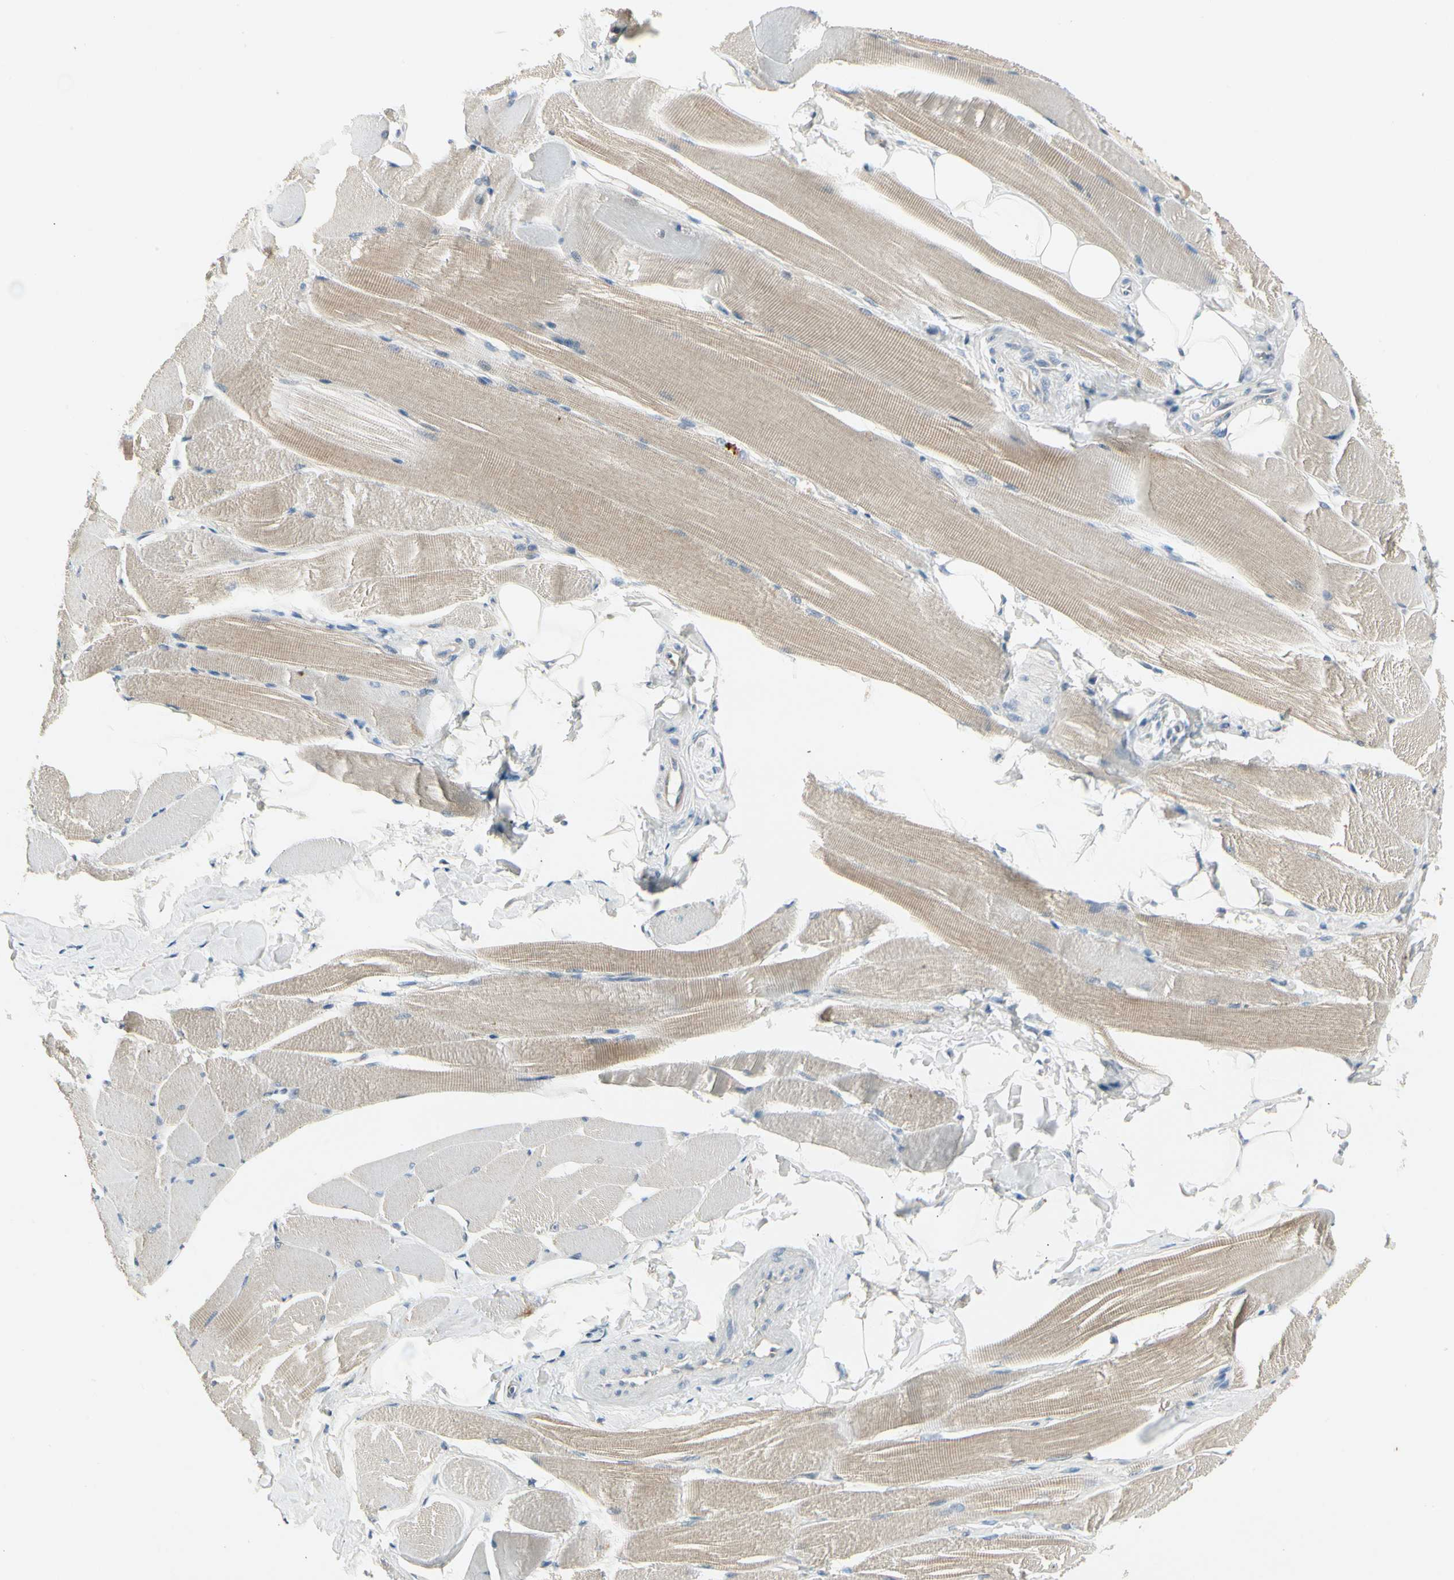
{"staining": {"intensity": "weak", "quantity": "25%-75%", "location": "cytoplasmic/membranous"}, "tissue": "skeletal muscle", "cell_type": "Myocytes", "image_type": "normal", "snomed": [{"axis": "morphology", "description": "Normal tissue, NOS"}, {"axis": "topography", "description": "Skeletal muscle"}, {"axis": "topography", "description": "Peripheral nerve tissue"}], "caption": "Myocytes show low levels of weak cytoplasmic/membranous expression in approximately 25%-75% of cells in unremarkable skeletal muscle.", "gene": "PITX1", "patient": {"sex": "female", "age": 84}}